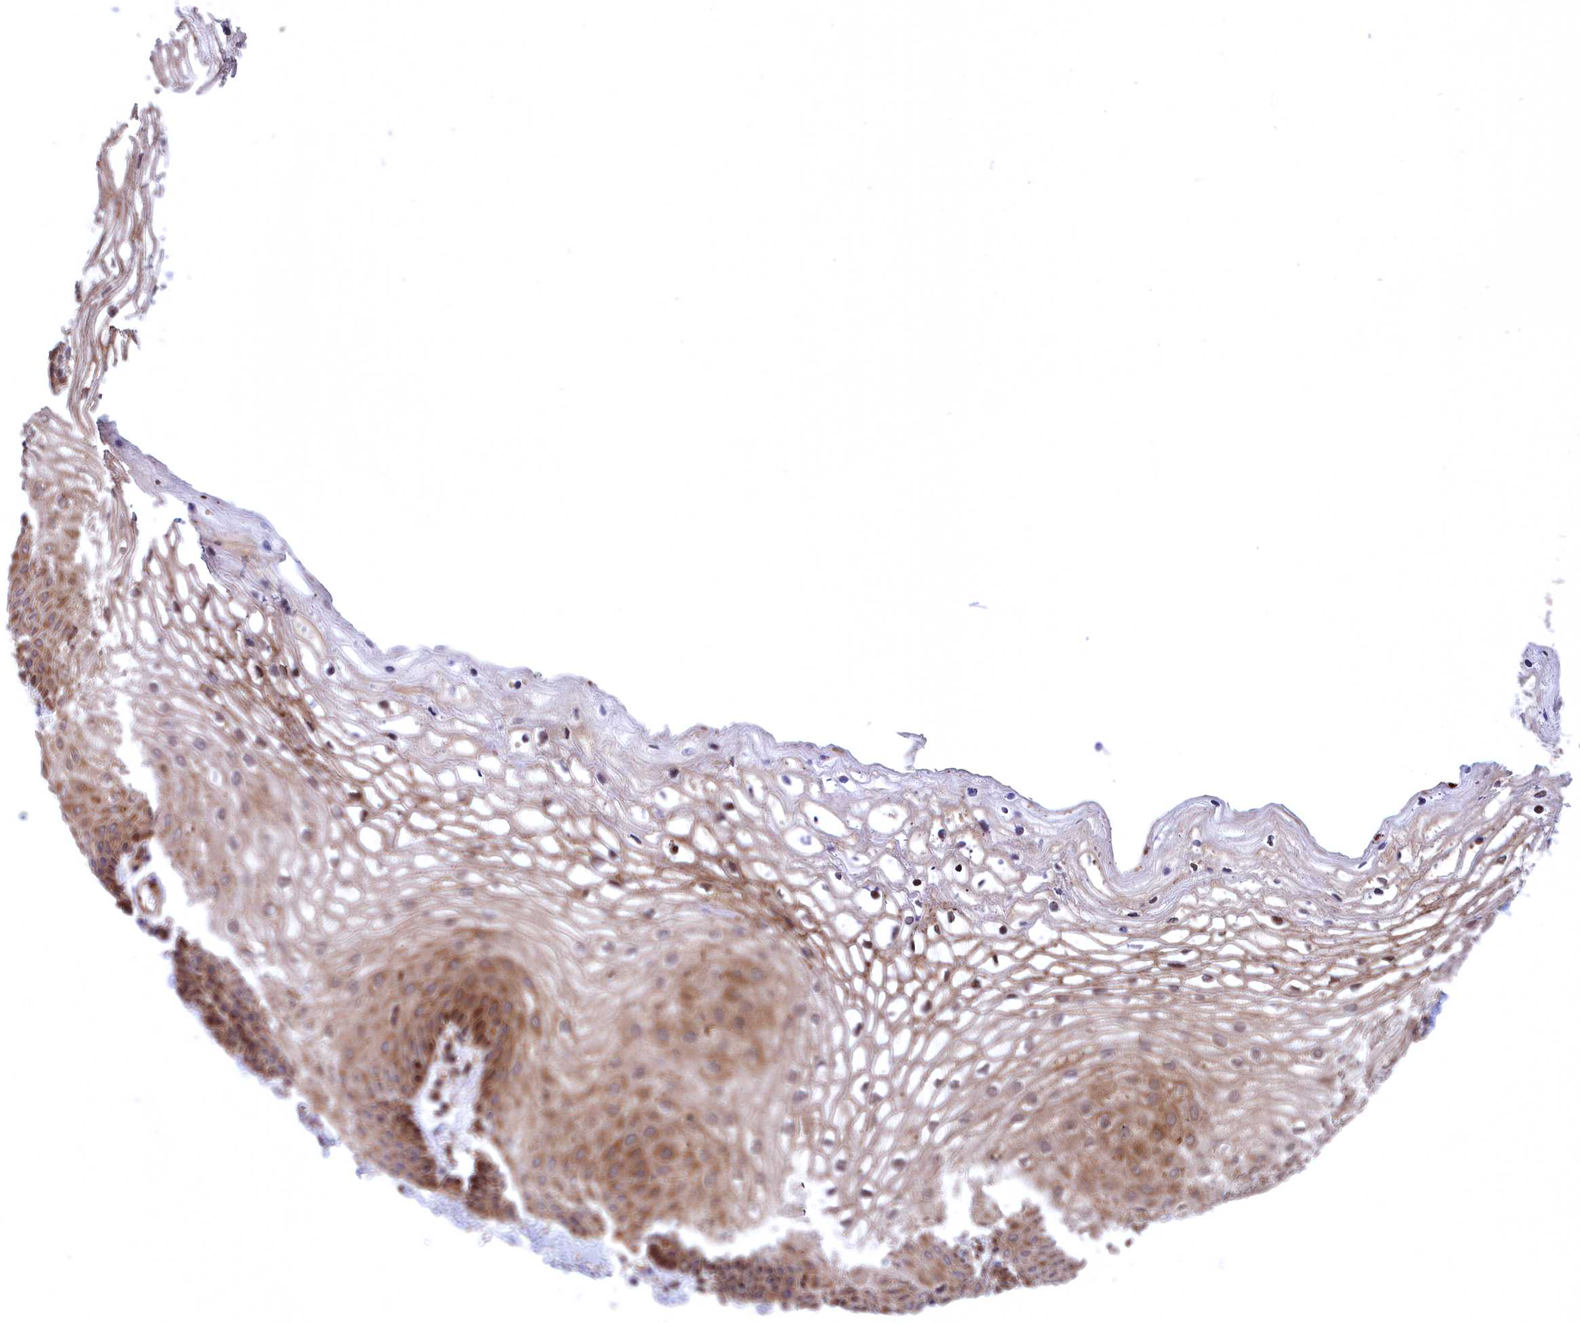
{"staining": {"intensity": "moderate", "quantity": ">75%", "location": "cytoplasmic/membranous,nuclear"}, "tissue": "vagina", "cell_type": "Squamous epithelial cells", "image_type": "normal", "snomed": [{"axis": "morphology", "description": "Normal tissue, NOS"}, {"axis": "topography", "description": "Vagina"}], "caption": "Squamous epithelial cells reveal medium levels of moderate cytoplasmic/membranous,nuclear expression in about >75% of cells in benign vagina. (DAB = brown stain, brightfield microscopy at high magnification).", "gene": "PLA2G4C", "patient": {"sex": "female", "age": 68}}